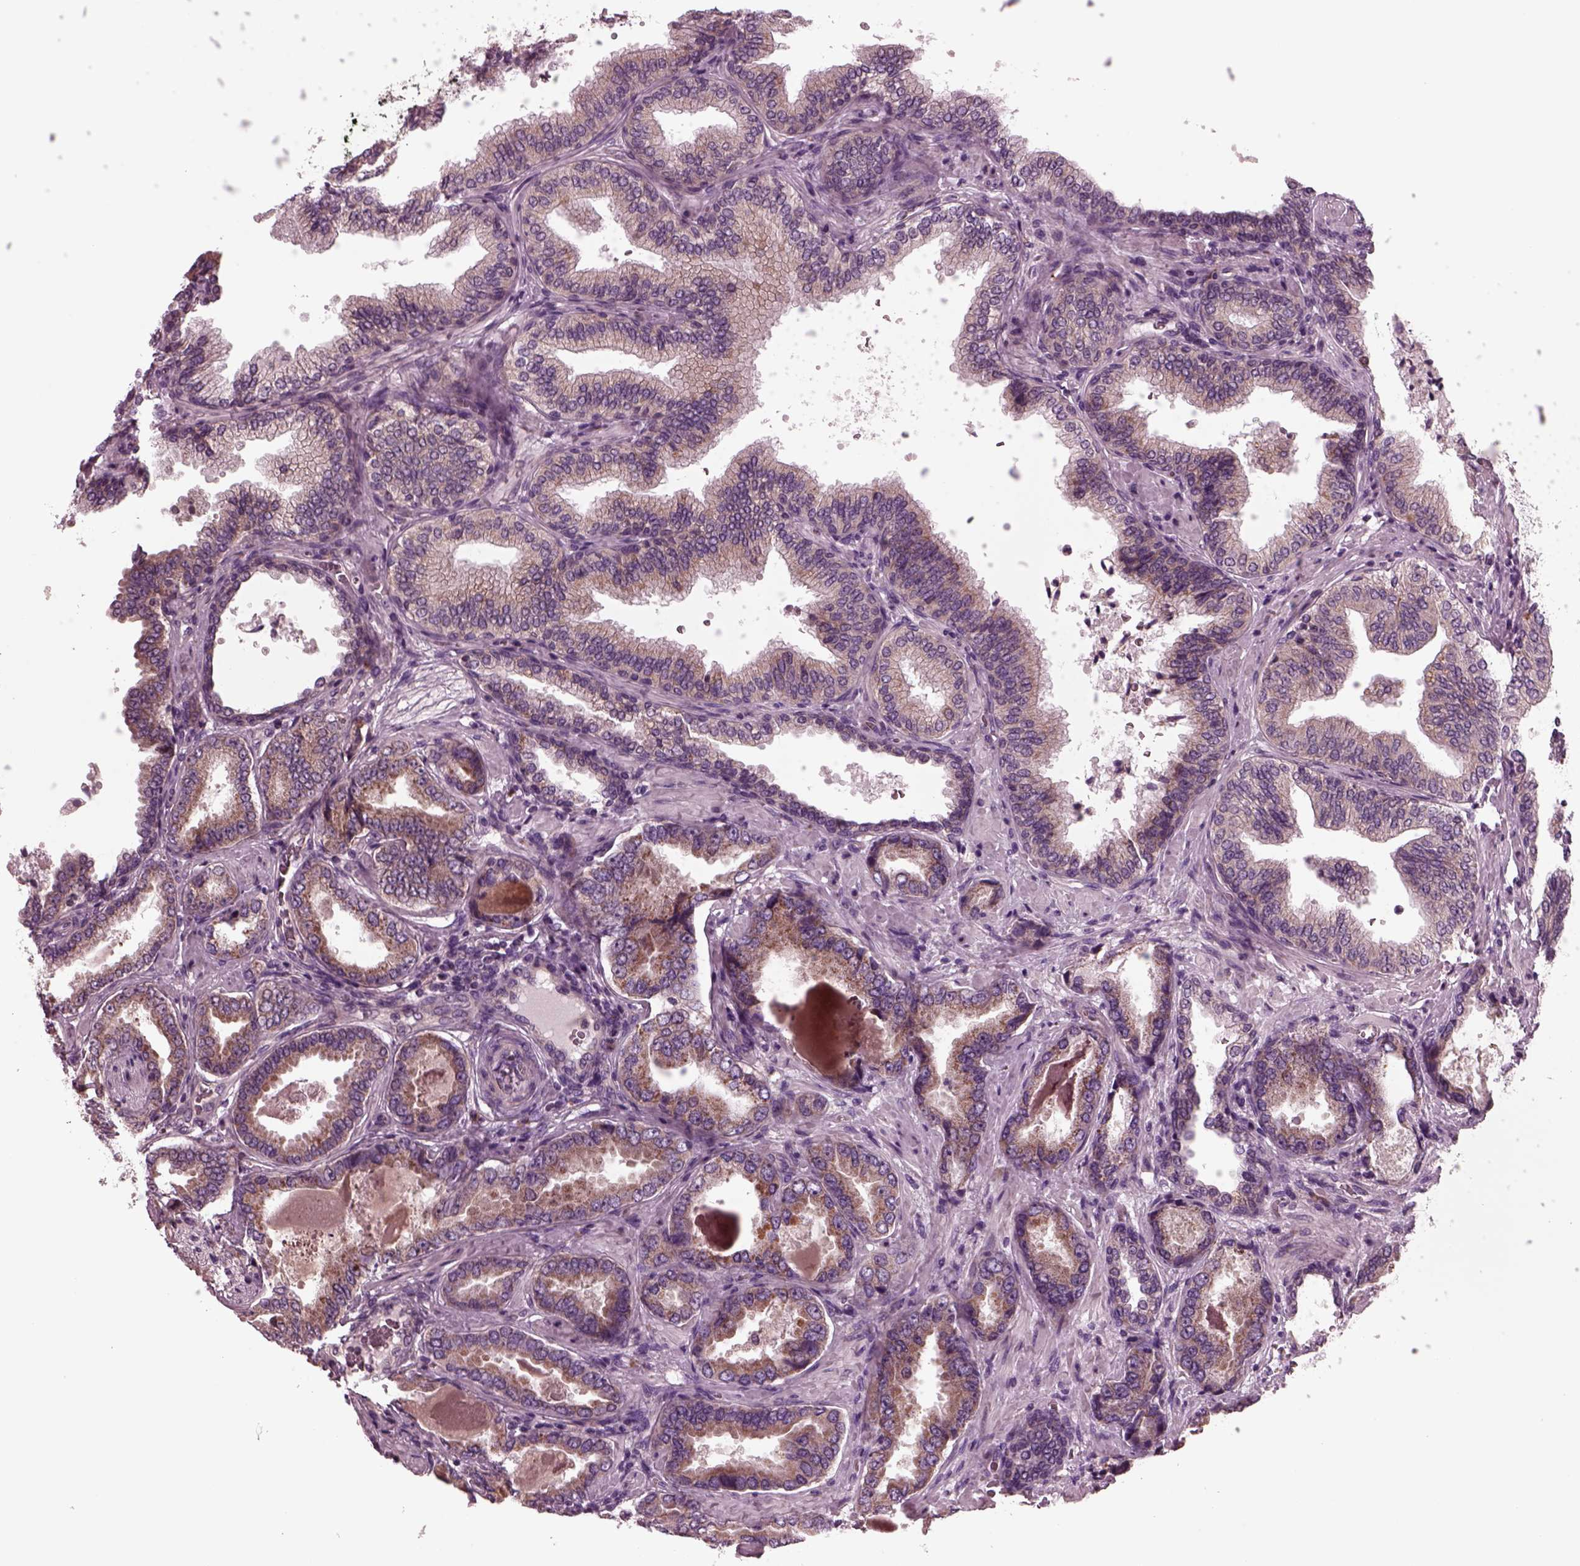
{"staining": {"intensity": "weak", "quantity": ">75%", "location": "cytoplasmic/membranous"}, "tissue": "prostate cancer", "cell_type": "Tumor cells", "image_type": "cancer", "snomed": [{"axis": "morphology", "description": "Adenocarcinoma, NOS"}, {"axis": "topography", "description": "Prostate"}], "caption": "Prostate cancer (adenocarcinoma) stained for a protein (brown) exhibits weak cytoplasmic/membranous positive expression in about >75% of tumor cells.", "gene": "AP4M1", "patient": {"sex": "male", "age": 64}}